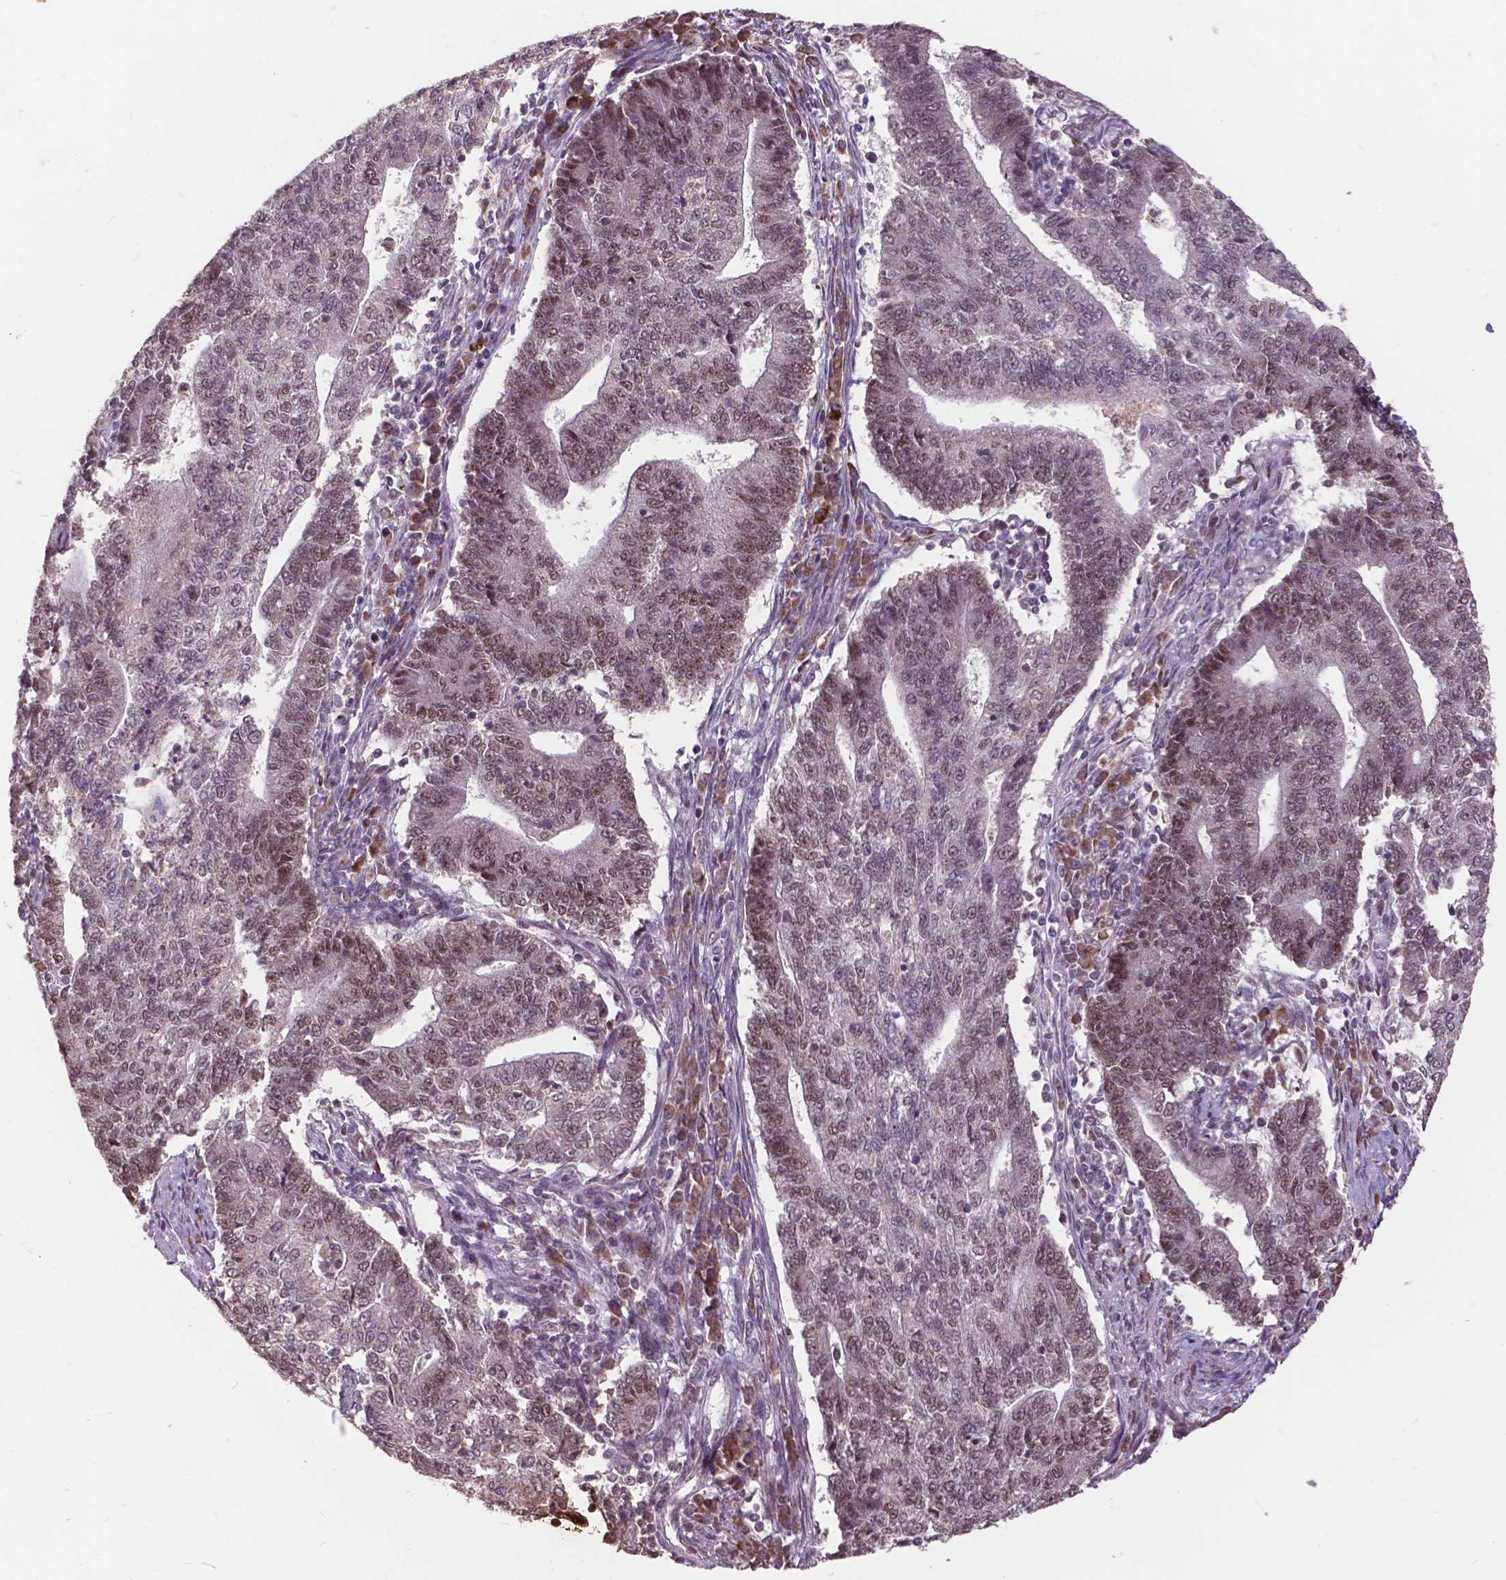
{"staining": {"intensity": "moderate", "quantity": ">75%", "location": "cytoplasmic/membranous,nuclear"}, "tissue": "endometrial cancer", "cell_type": "Tumor cells", "image_type": "cancer", "snomed": [{"axis": "morphology", "description": "Adenocarcinoma, NOS"}, {"axis": "topography", "description": "Uterus"}, {"axis": "topography", "description": "Endometrium"}], "caption": "Moderate cytoplasmic/membranous and nuclear expression for a protein is present in about >75% of tumor cells of endometrial adenocarcinoma using immunohistochemistry.", "gene": "MSH2", "patient": {"sex": "female", "age": 54}}